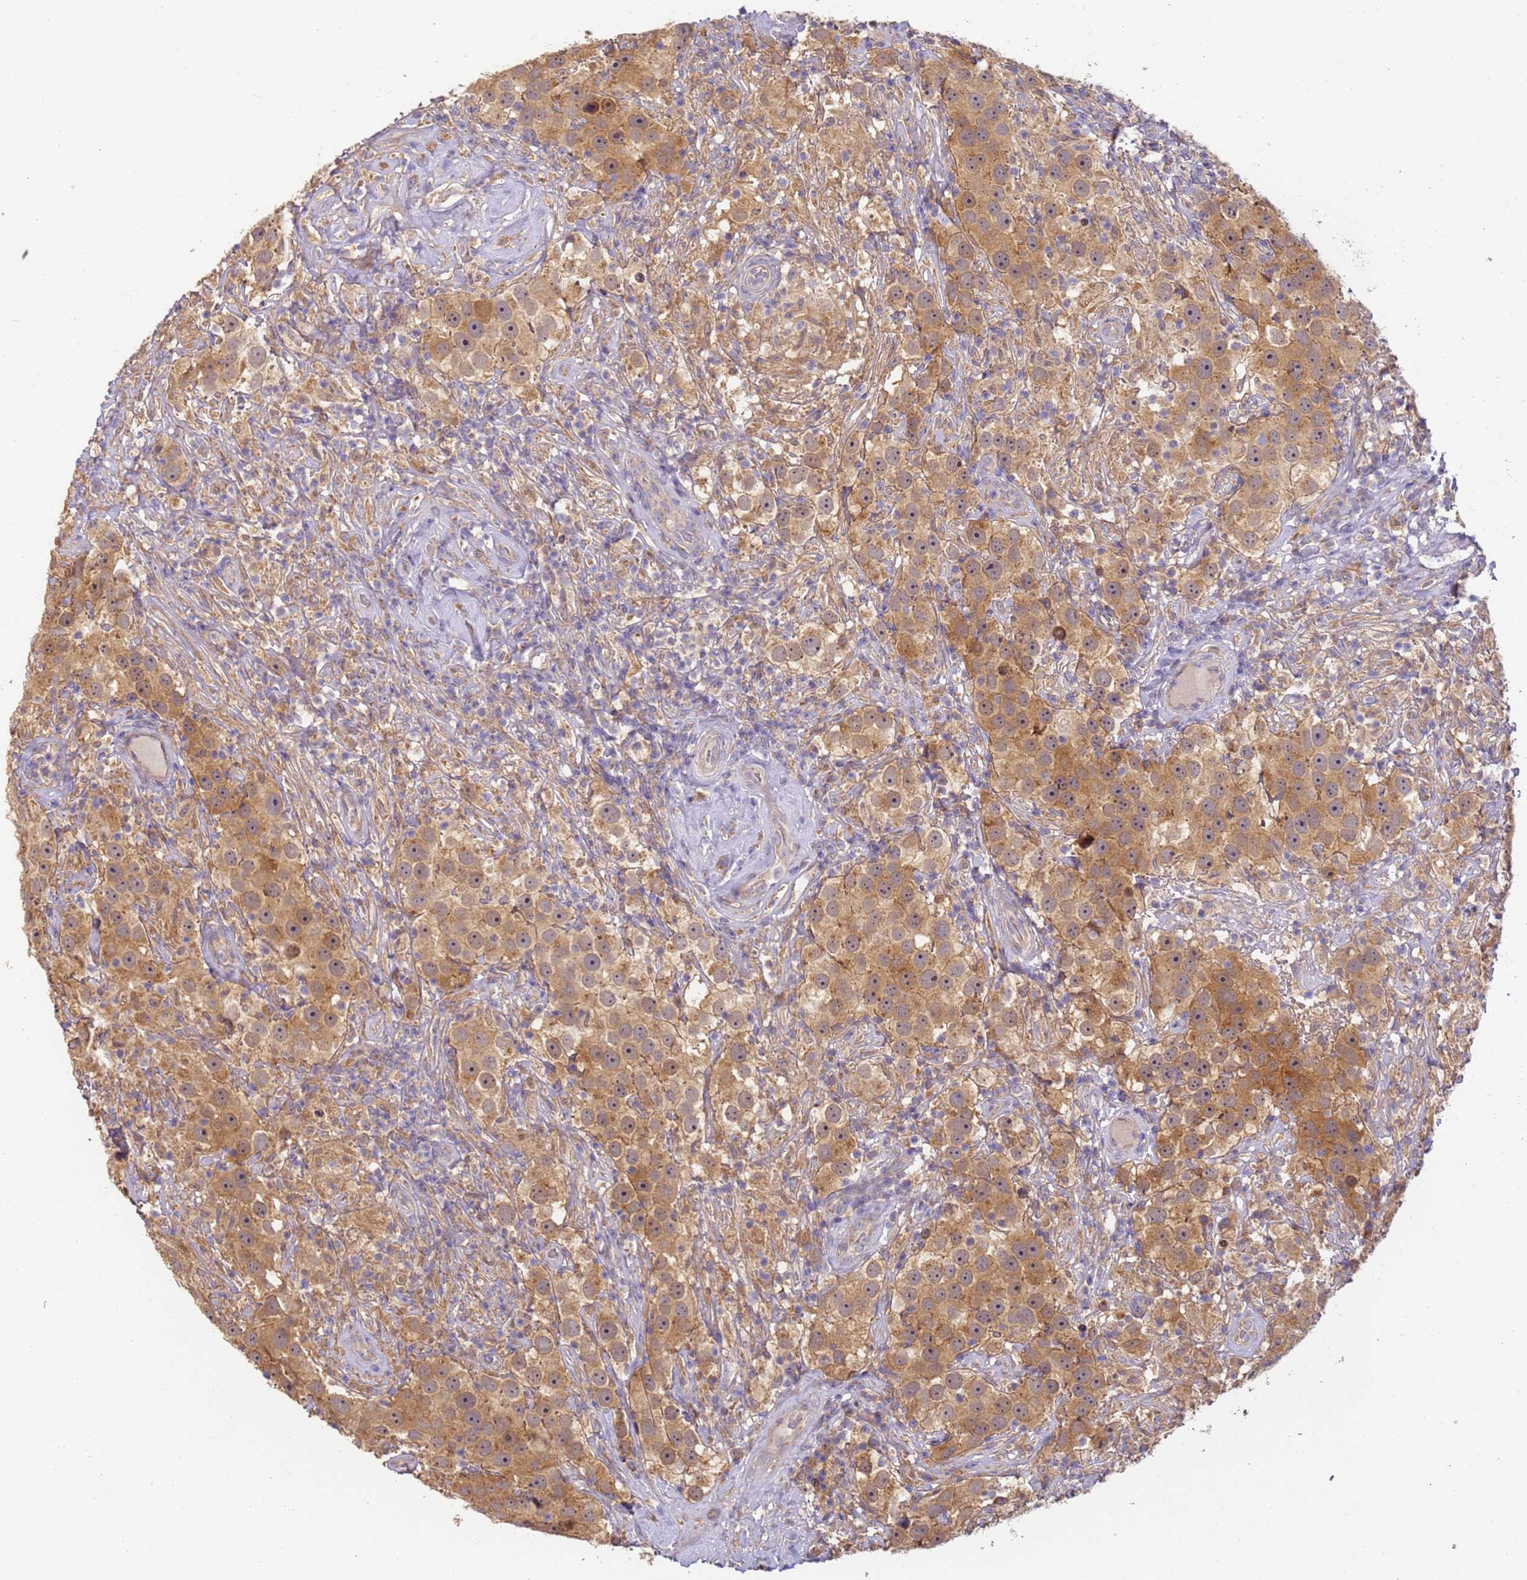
{"staining": {"intensity": "moderate", "quantity": ">75%", "location": "cytoplasmic/membranous,nuclear"}, "tissue": "testis cancer", "cell_type": "Tumor cells", "image_type": "cancer", "snomed": [{"axis": "morphology", "description": "Seminoma, NOS"}, {"axis": "topography", "description": "Testis"}], "caption": "A medium amount of moderate cytoplasmic/membranous and nuclear staining is identified in about >75% of tumor cells in seminoma (testis) tissue.", "gene": "TIGAR", "patient": {"sex": "male", "age": 49}}